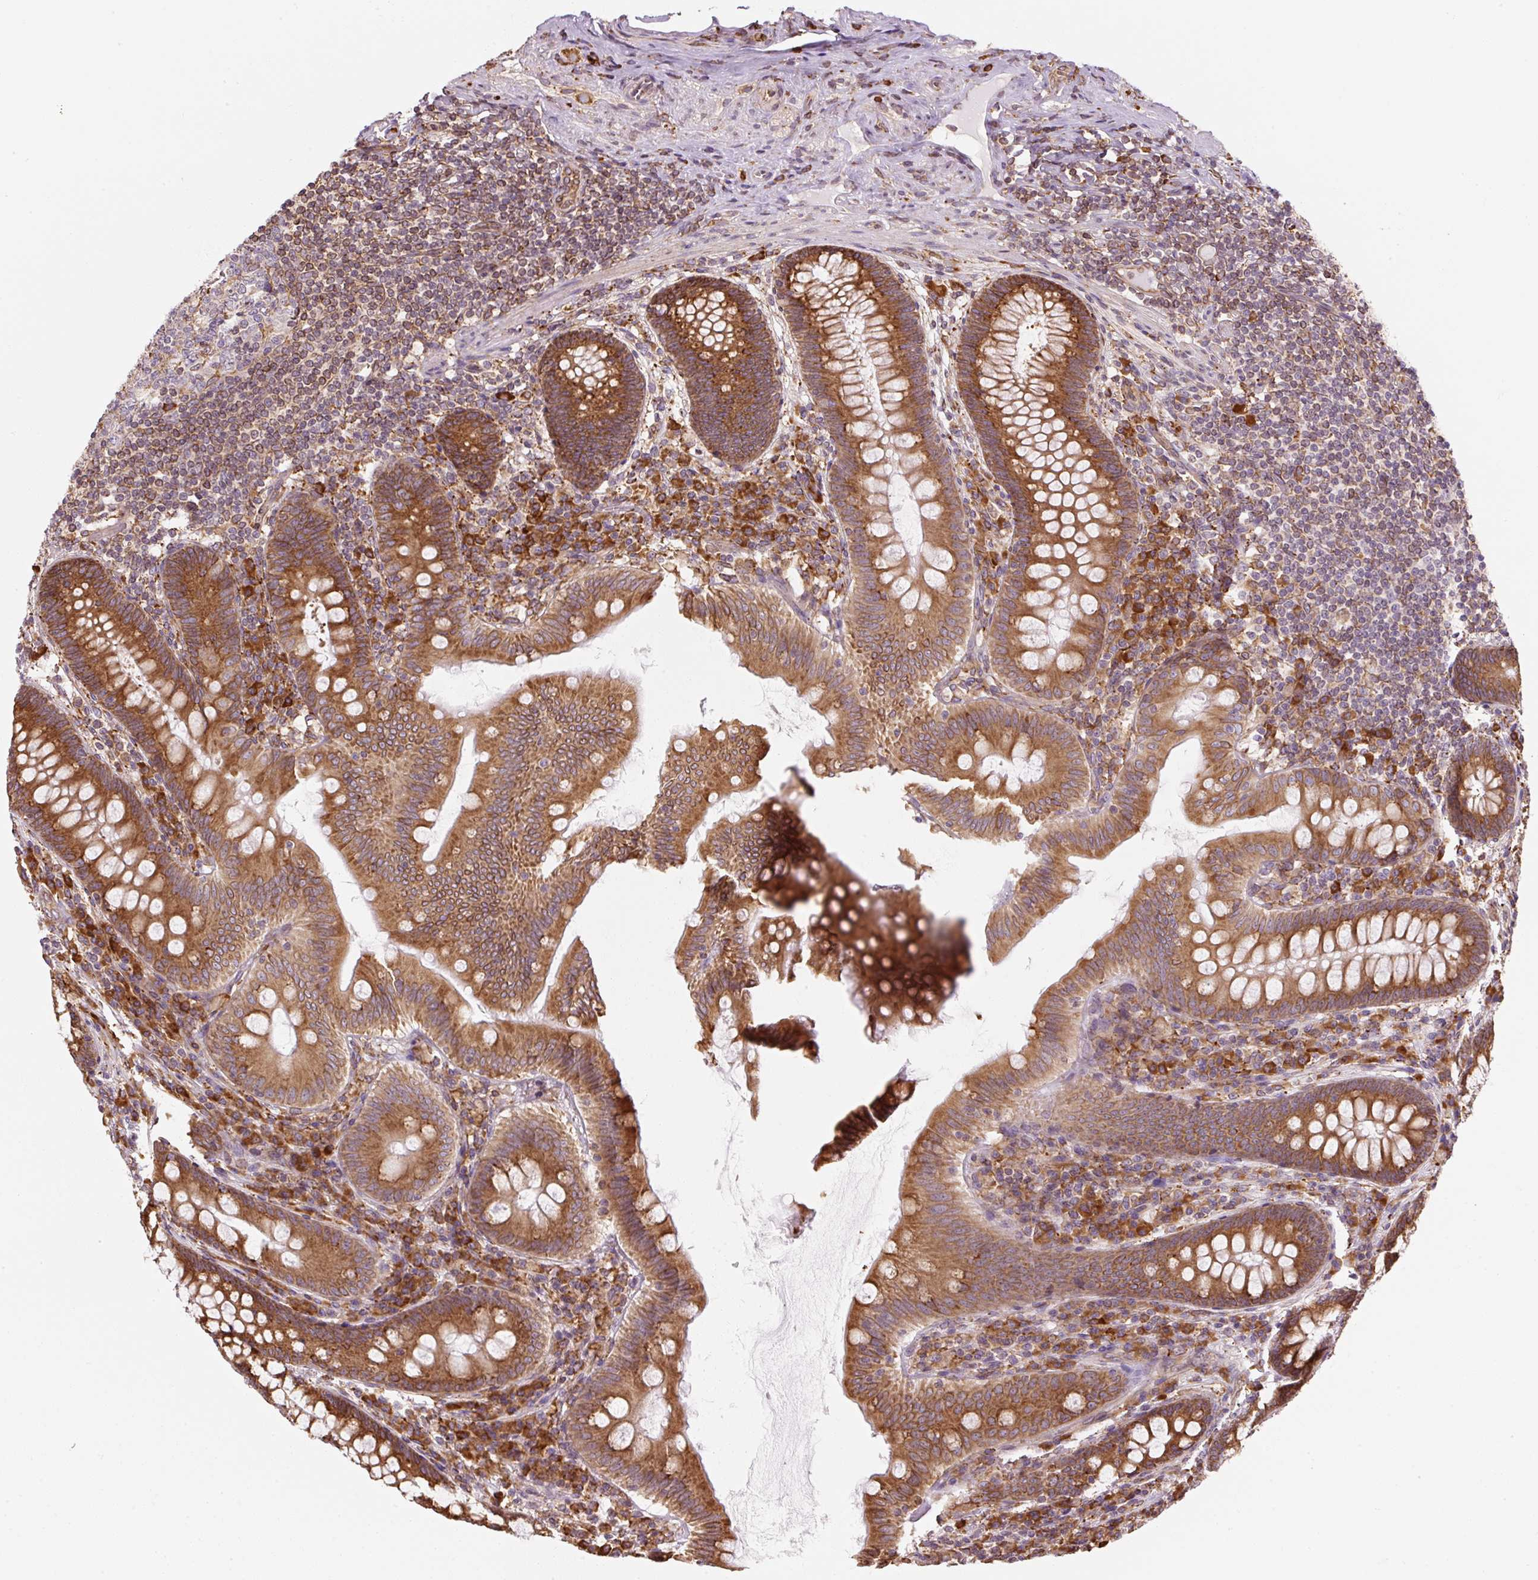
{"staining": {"intensity": "strong", "quantity": ">75%", "location": "cytoplasmic/membranous"}, "tissue": "appendix", "cell_type": "Glandular cells", "image_type": "normal", "snomed": [{"axis": "morphology", "description": "Normal tissue, NOS"}, {"axis": "topography", "description": "Appendix"}], "caption": "DAB (3,3'-diaminobenzidine) immunohistochemical staining of benign human appendix demonstrates strong cytoplasmic/membranous protein staining in about >75% of glandular cells.", "gene": "PRKCSH", "patient": {"sex": "male", "age": 71}}